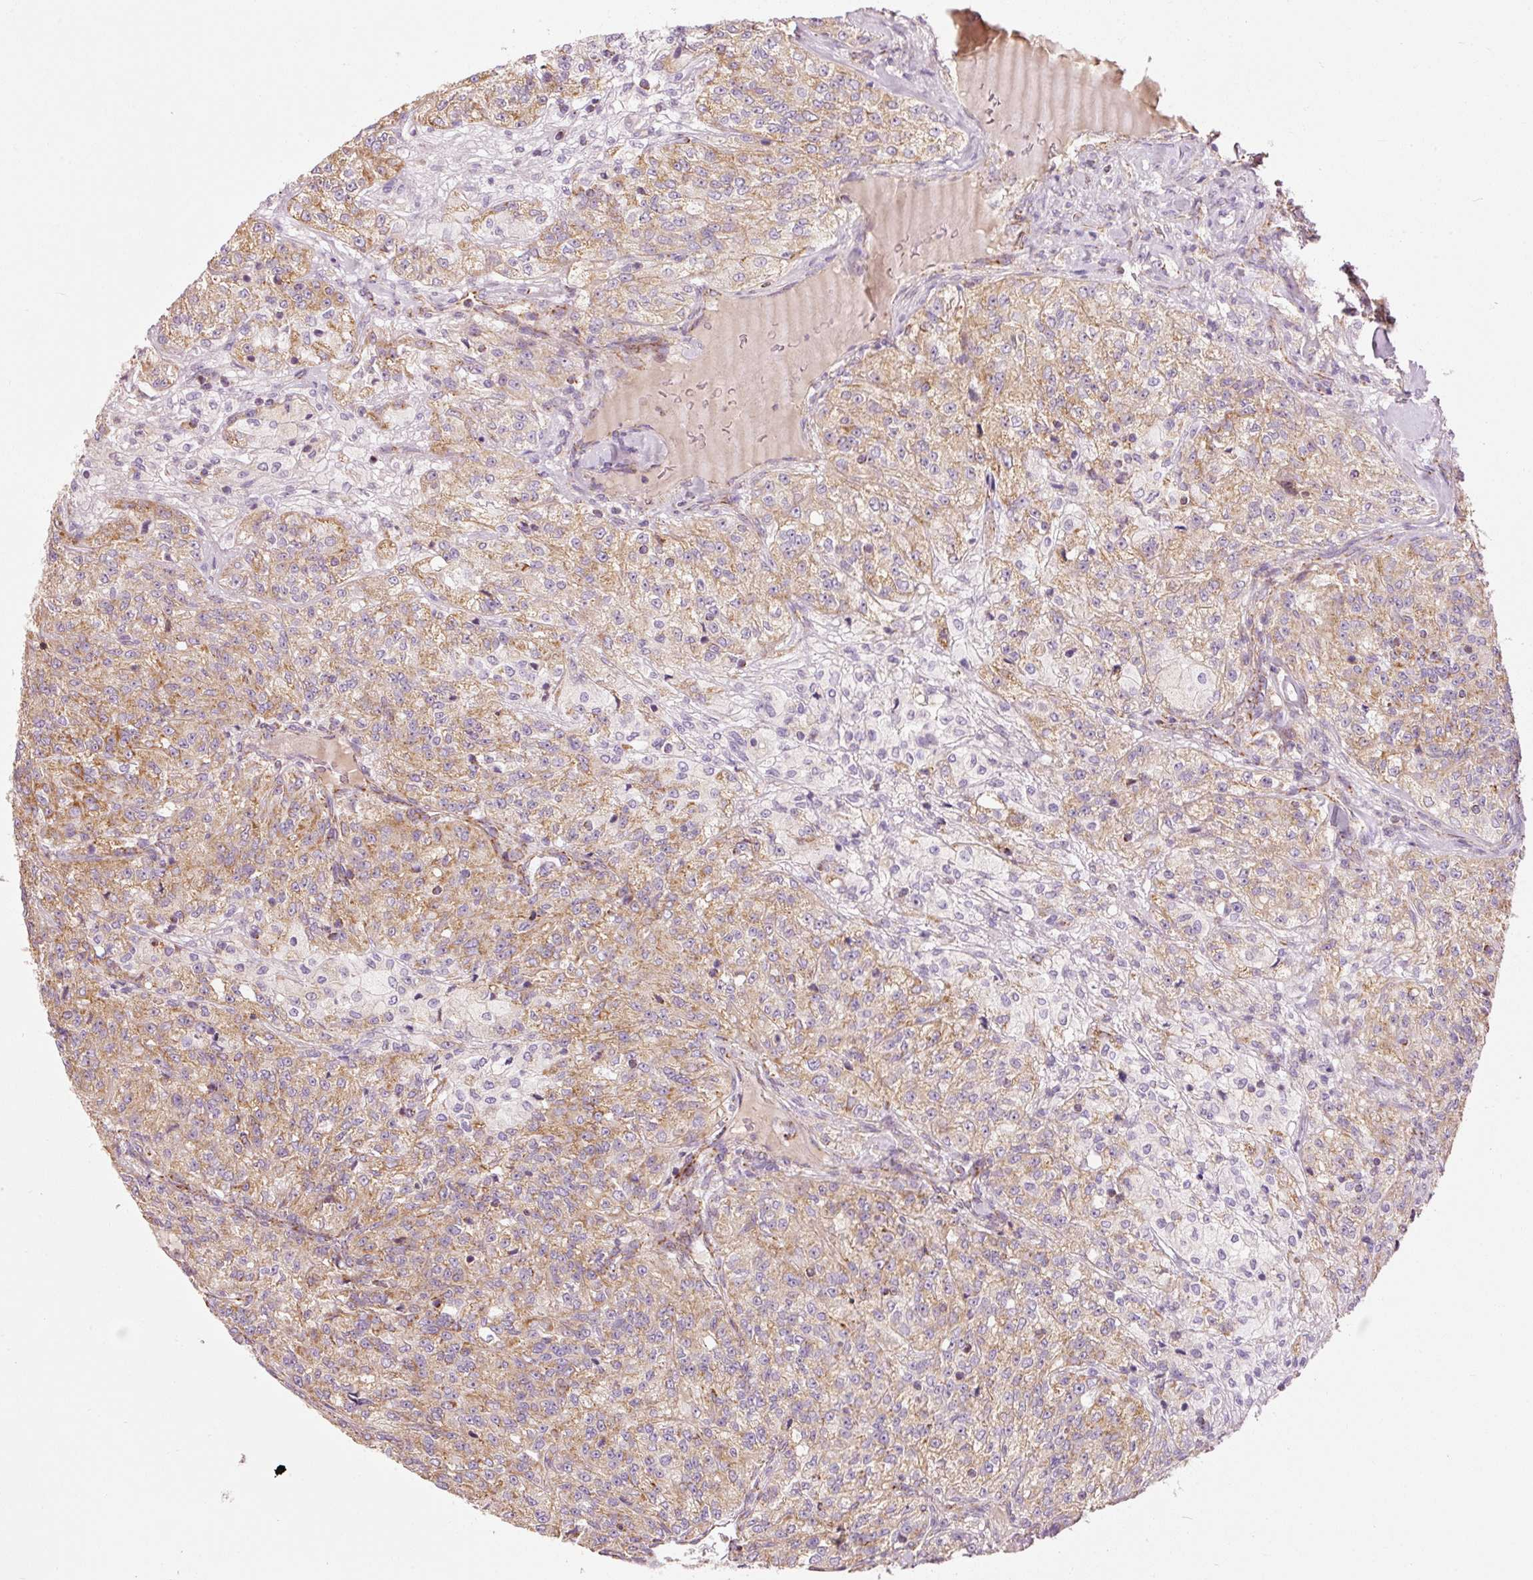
{"staining": {"intensity": "weak", "quantity": ">75%", "location": "cytoplasmic/membranous"}, "tissue": "renal cancer", "cell_type": "Tumor cells", "image_type": "cancer", "snomed": [{"axis": "morphology", "description": "Adenocarcinoma, NOS"}, {"axis": "topography", "description": "Kidney"}], "caption": "The photomicrograph demonstrates a brown stain indicating the presence of a protein in the cytoplasmic/membranous of tumor cells in adenocarcinoma (renal).", "gene": "NDUFB4", "patient": {"sex": "female", "age": 63}}